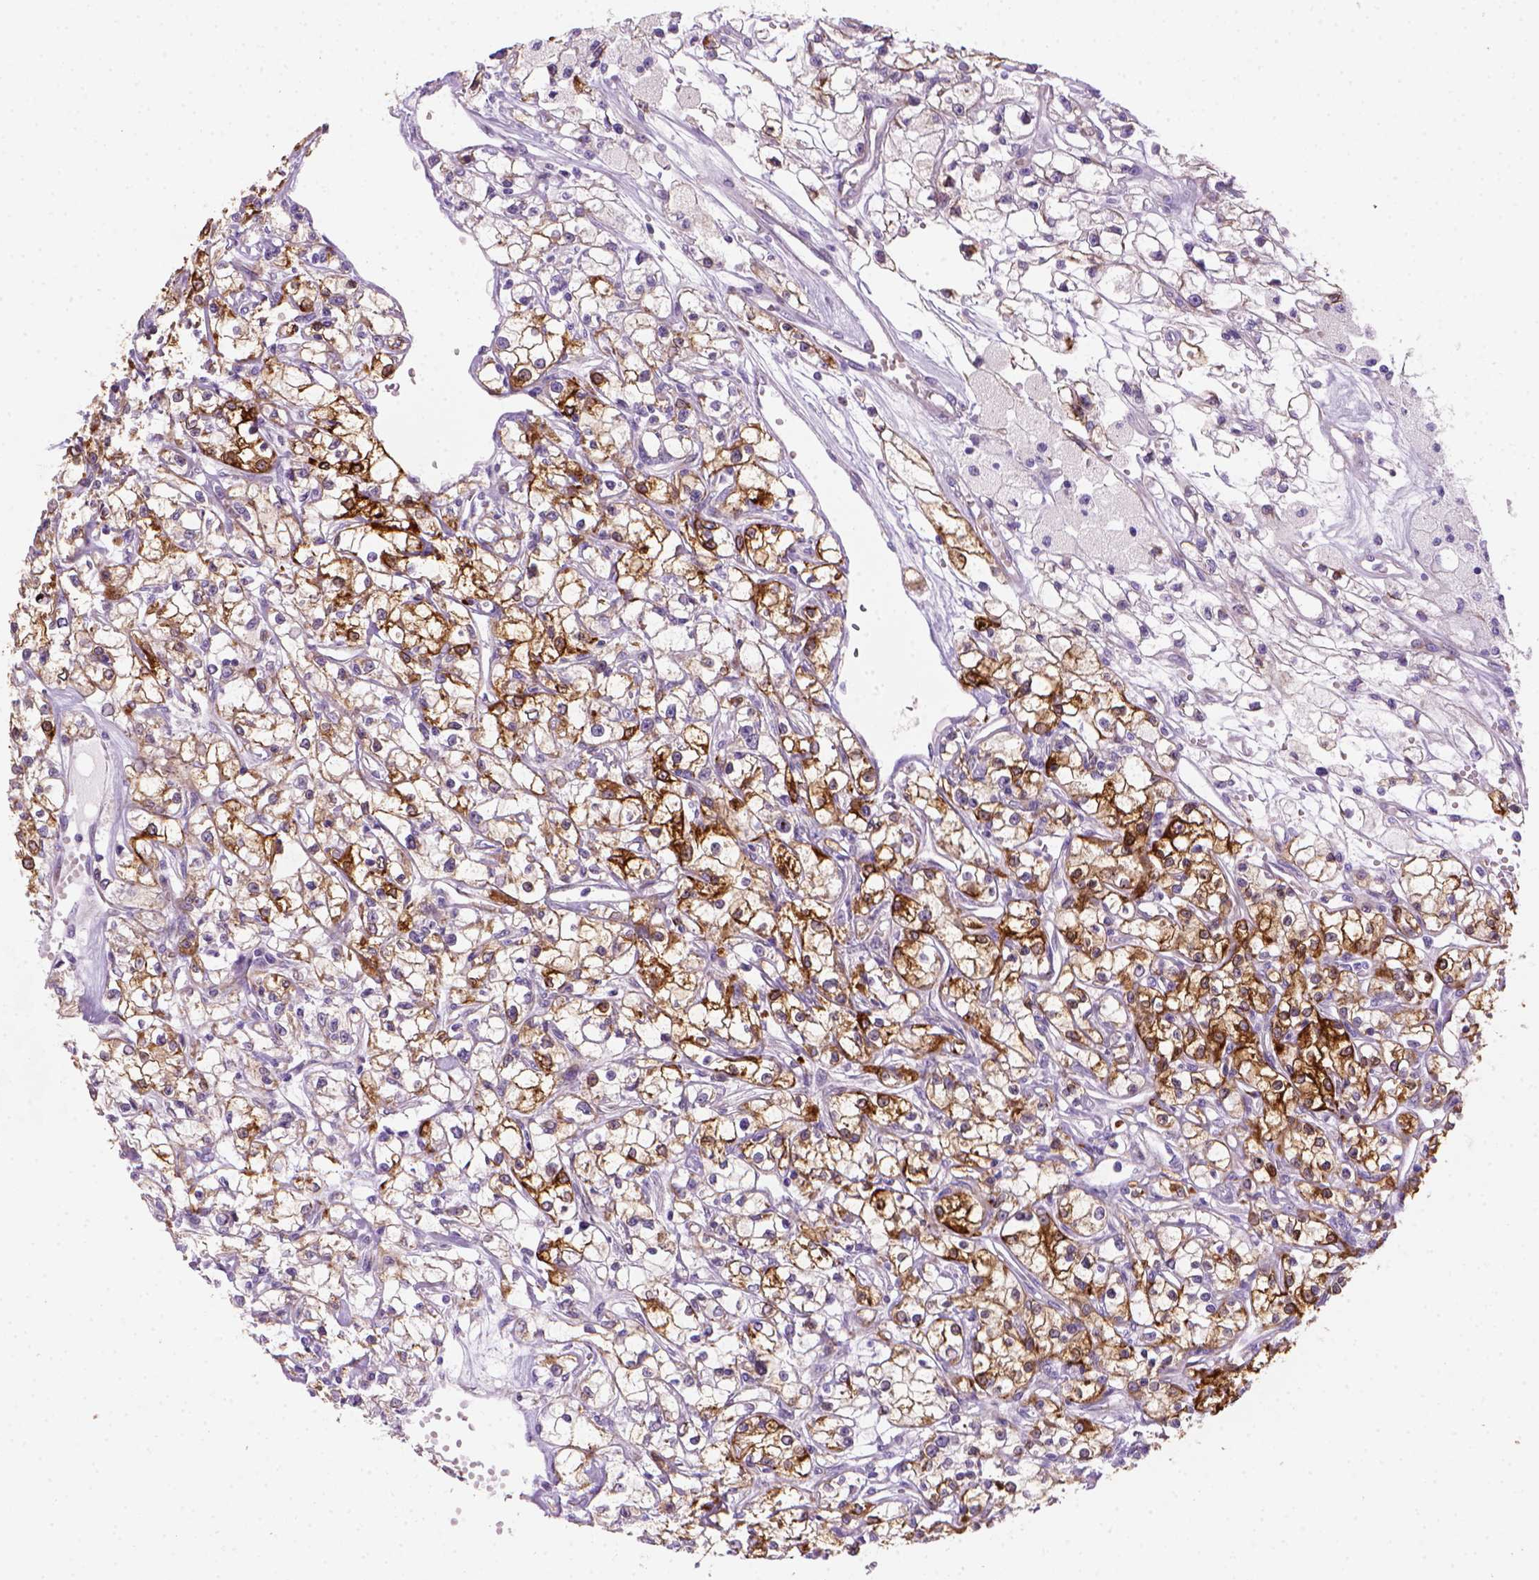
{"staining": {"intensity": "strong", "quantity": "25%-75%", "location": "cytoplasmic/membranous"}, "tissue": "renal cancer", "cell_type": "Tumor cells", "image_type": "cancer", "snomed": [{"axis": "morphology", "description": "Adenocarcinoma, NOS"}, {"axis": "topography", "description": "Kidney"}], "caption": "Renal cancer stained for a protein displays strong cytoplasmic/membranous positivity in tumor cells. (DAB (3,3'-diaminobenzidine) IHC, brown staining for protein, blue staining for nuclei).", "gene": "CES2", "patient": {"sex": "female", "age": 59}}